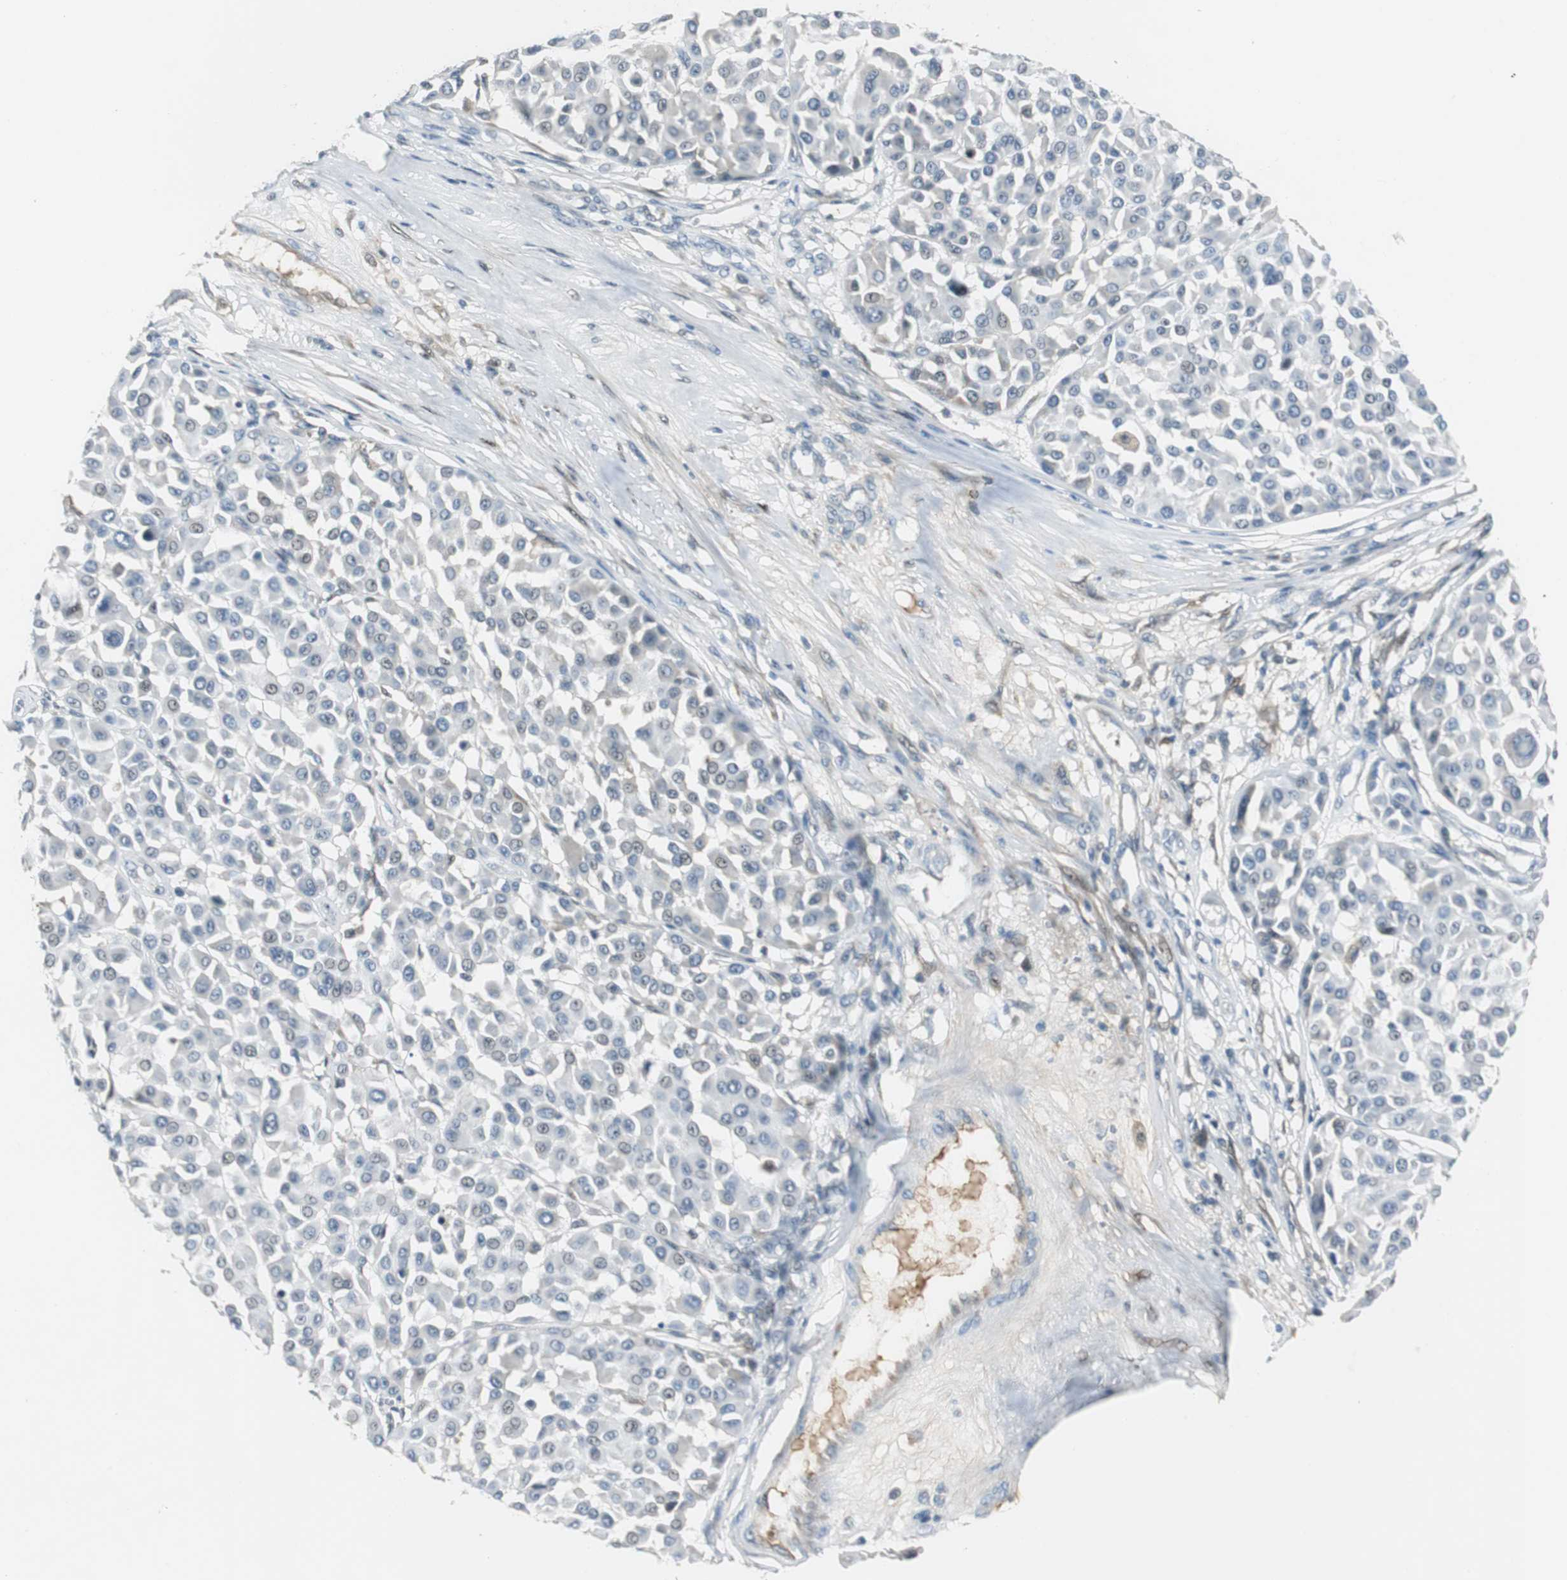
{"staining": {"intensity": "weak", "quantity": "<25%", "location": "nuclear"}, "tissue": "melanoma", "cell_type": "Tumor cells", "image_type": "cancer", "snomed": [{"axis": "morphology", "description": "Malignant melanoma, Metastatic site"}, {"axis": "topography", "description": "Soft tissue"}], "caption": "There is no significant positivity in tumor cells of melanoma. (DAB (3,3'-diaminobenzidine) IHC visualized using brightfield microscopy, high magnification).", "gene": "FHL2", "patient": {"sex": "male", "age": 41}}